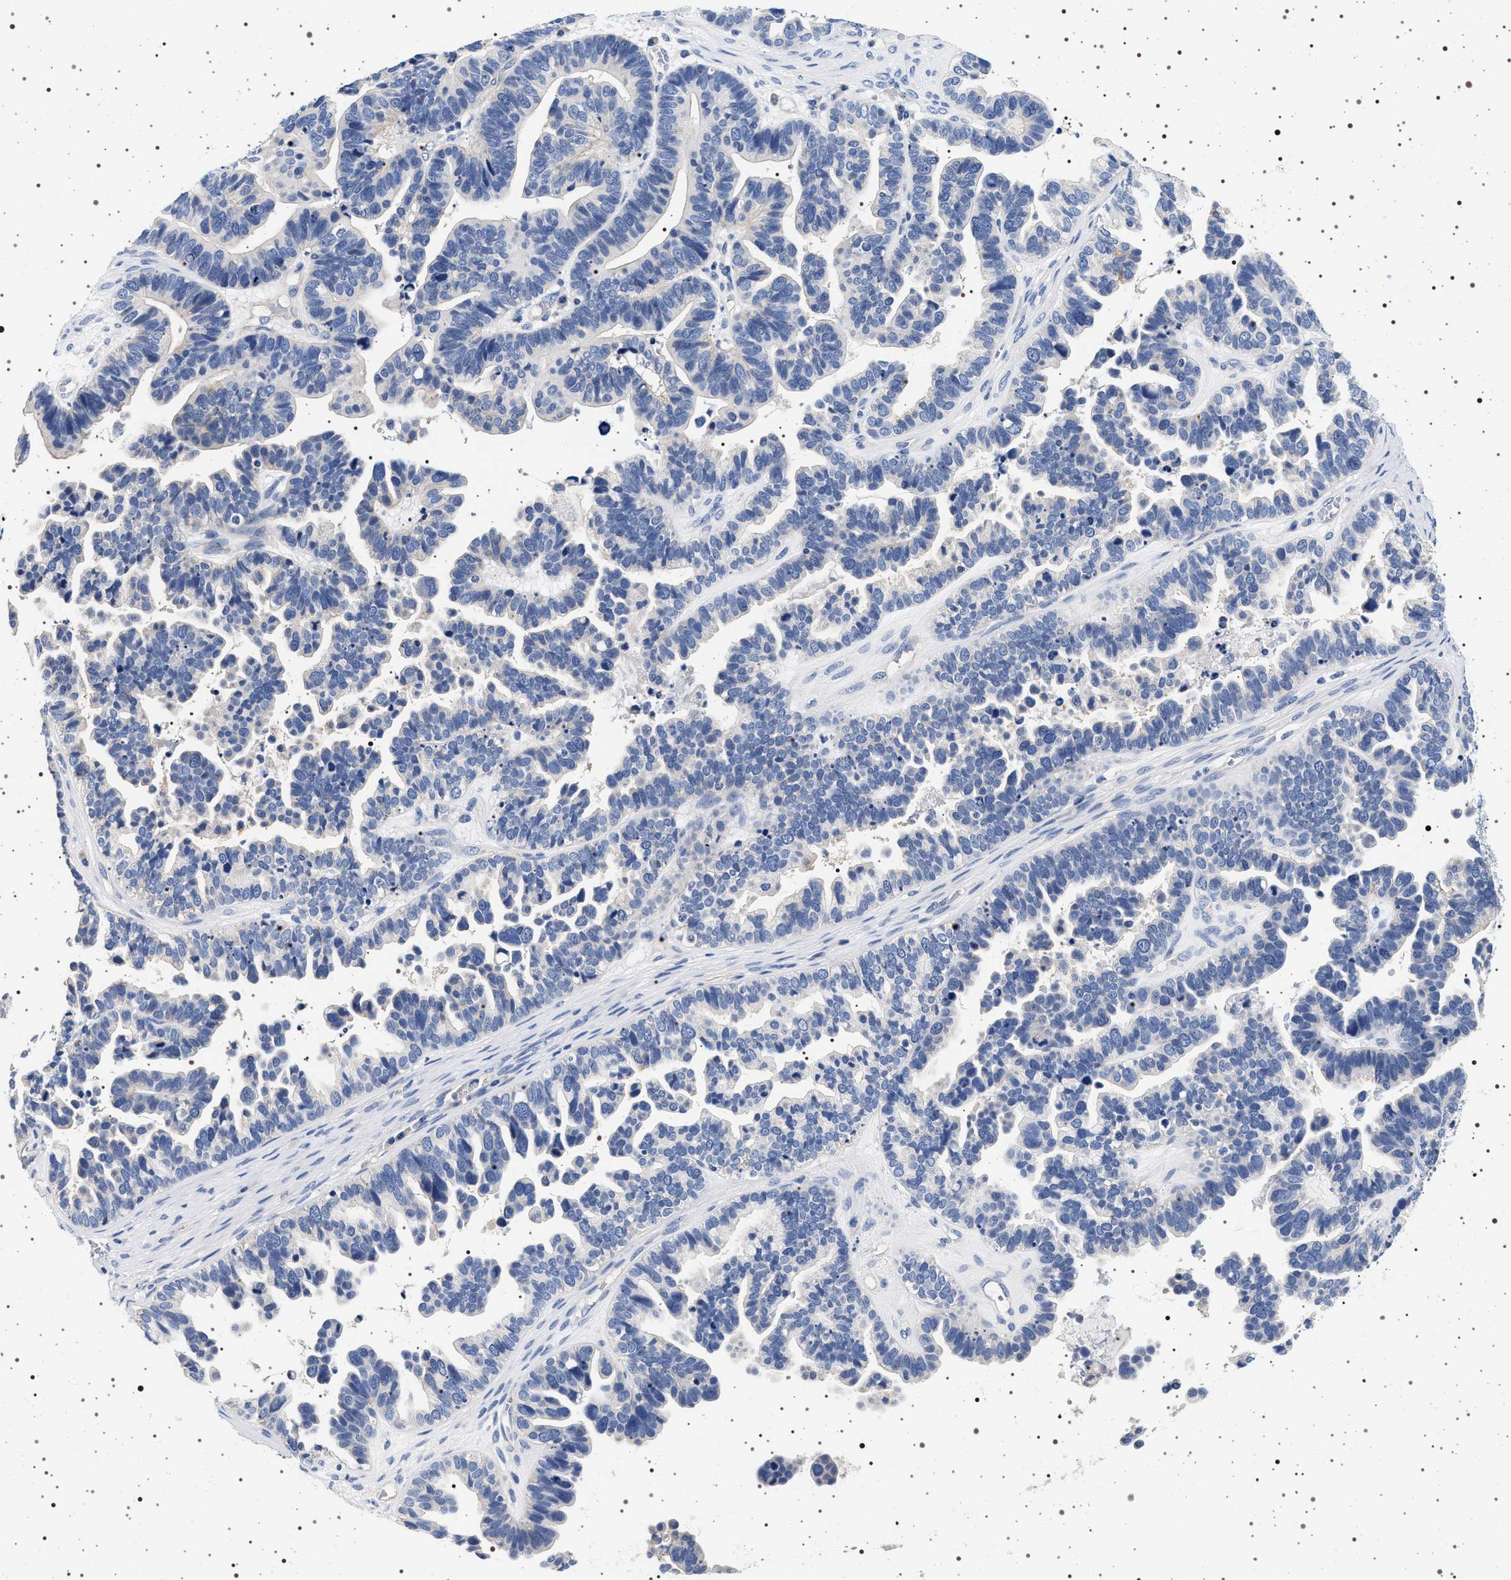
{"staining": {"intensity": "negative", "quantity": "none", "location": "none"}, "tissue": "ovarian cancer", "cell_type": "Tumor cells", "image_type": "cancer", "snomed": [{"axis": "morphology", "description": "Cystadenocarcinoma, serous, NOS"}, {"axis": "topography", "description": "Ovary"}], "caption": "The histopathology image demonstrates no staining of tumor cells in ovarian serous cystadenocarcinoma.", "gene": "HSD17B1", "patient": {"sex": "female", "age": 56}}